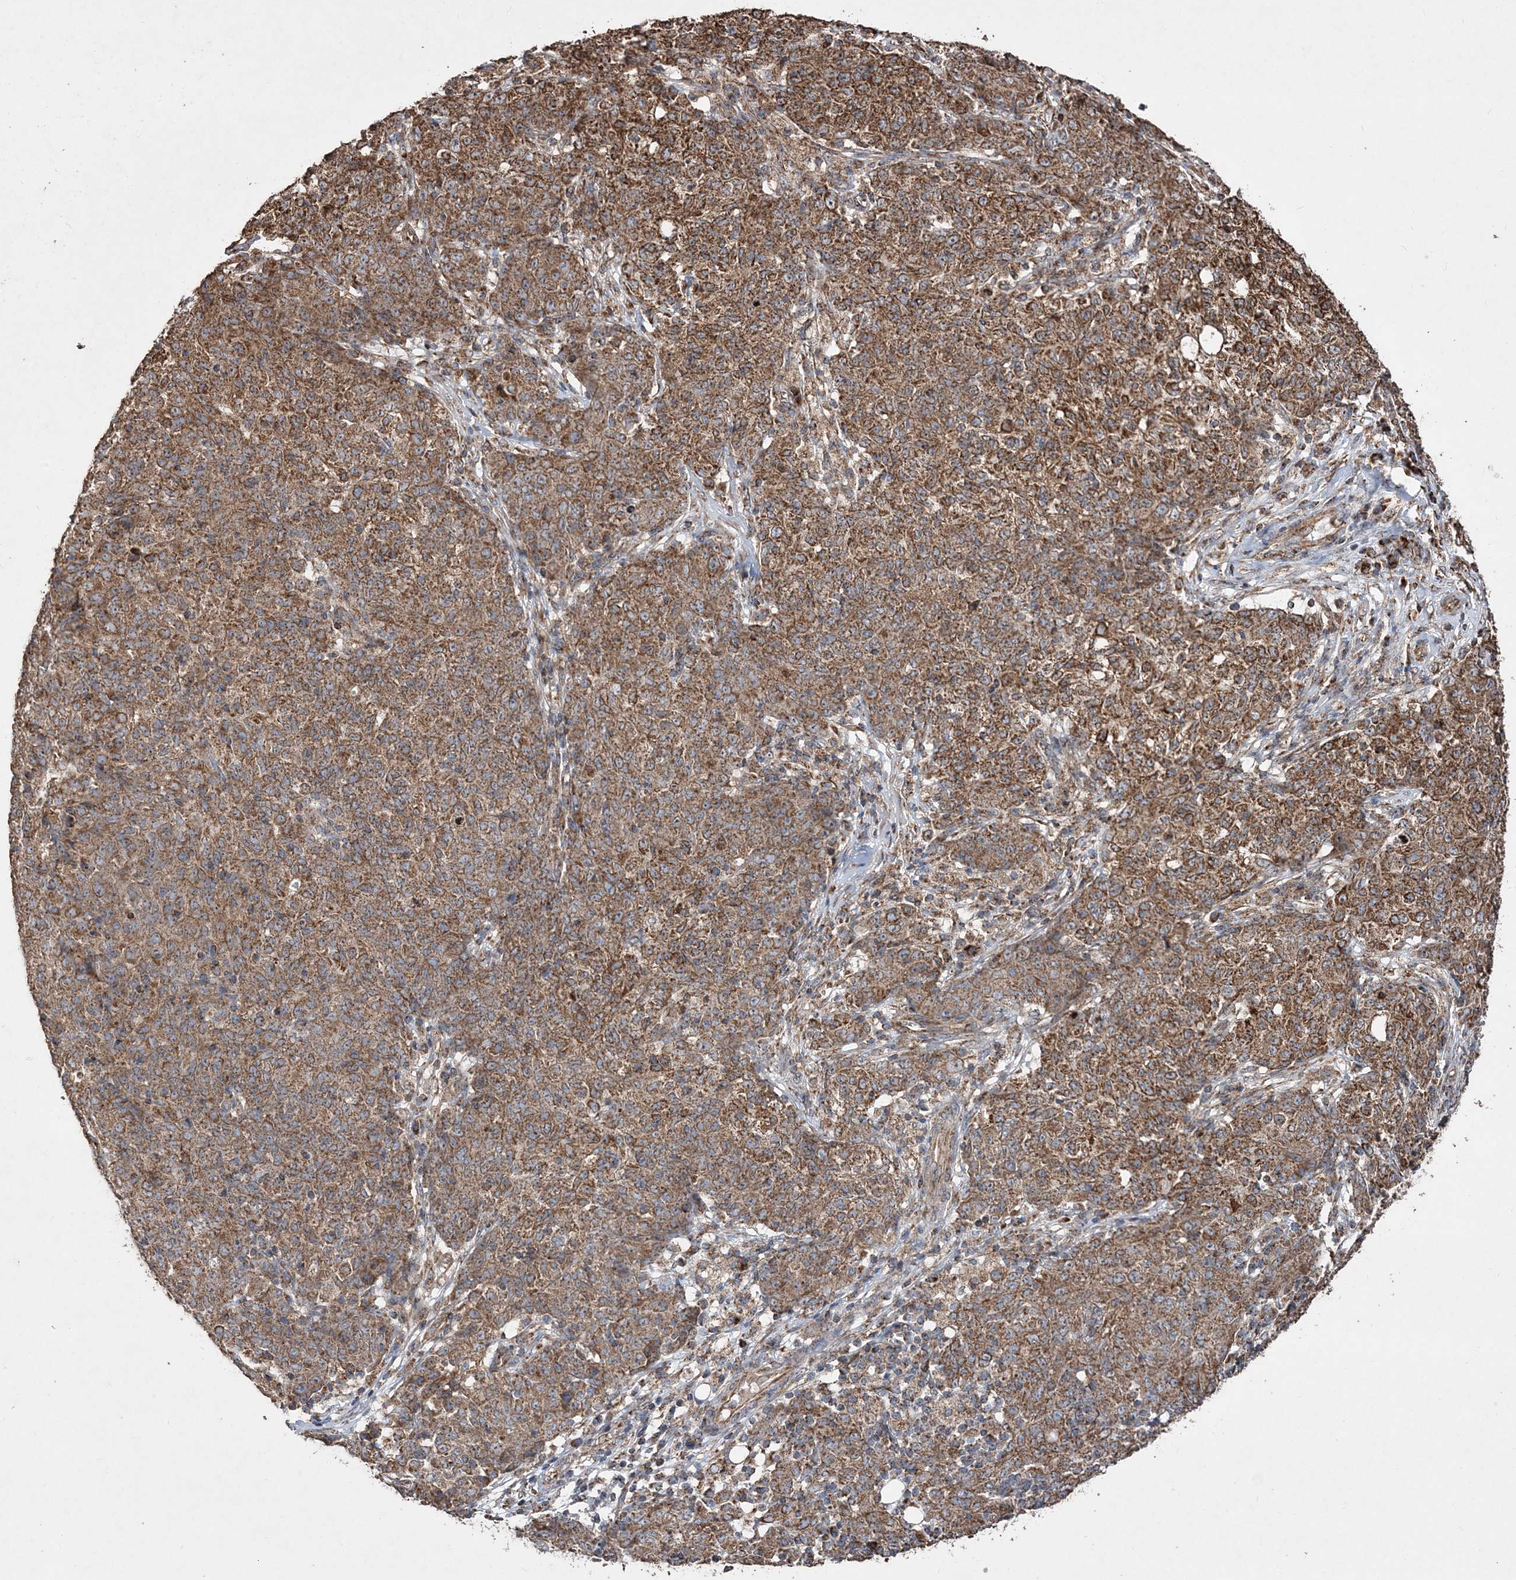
{"staining": {"intensity": "moderate", "quantity": ">75%", "location": "cytoplasmic/membranous"}, "tissue": "ovarian cancer", "cell_type": "Tumor cells", "image_type": "cancer", "snomed": [{"axis": "morphology", "description": "Carcinoma, endometroid"}, {"axis": "topography", "description": "Ovary"}], "caption": "This photomicrograph displays immunohistochemistry (IHC) staining of endometroid carcinoma (ovarian), with medium moderate cytoplasmic/membranous staining in approximately >75% of tumor cells.", "gene": "POC5", "patient": {"sex": "female", "age": 42}}